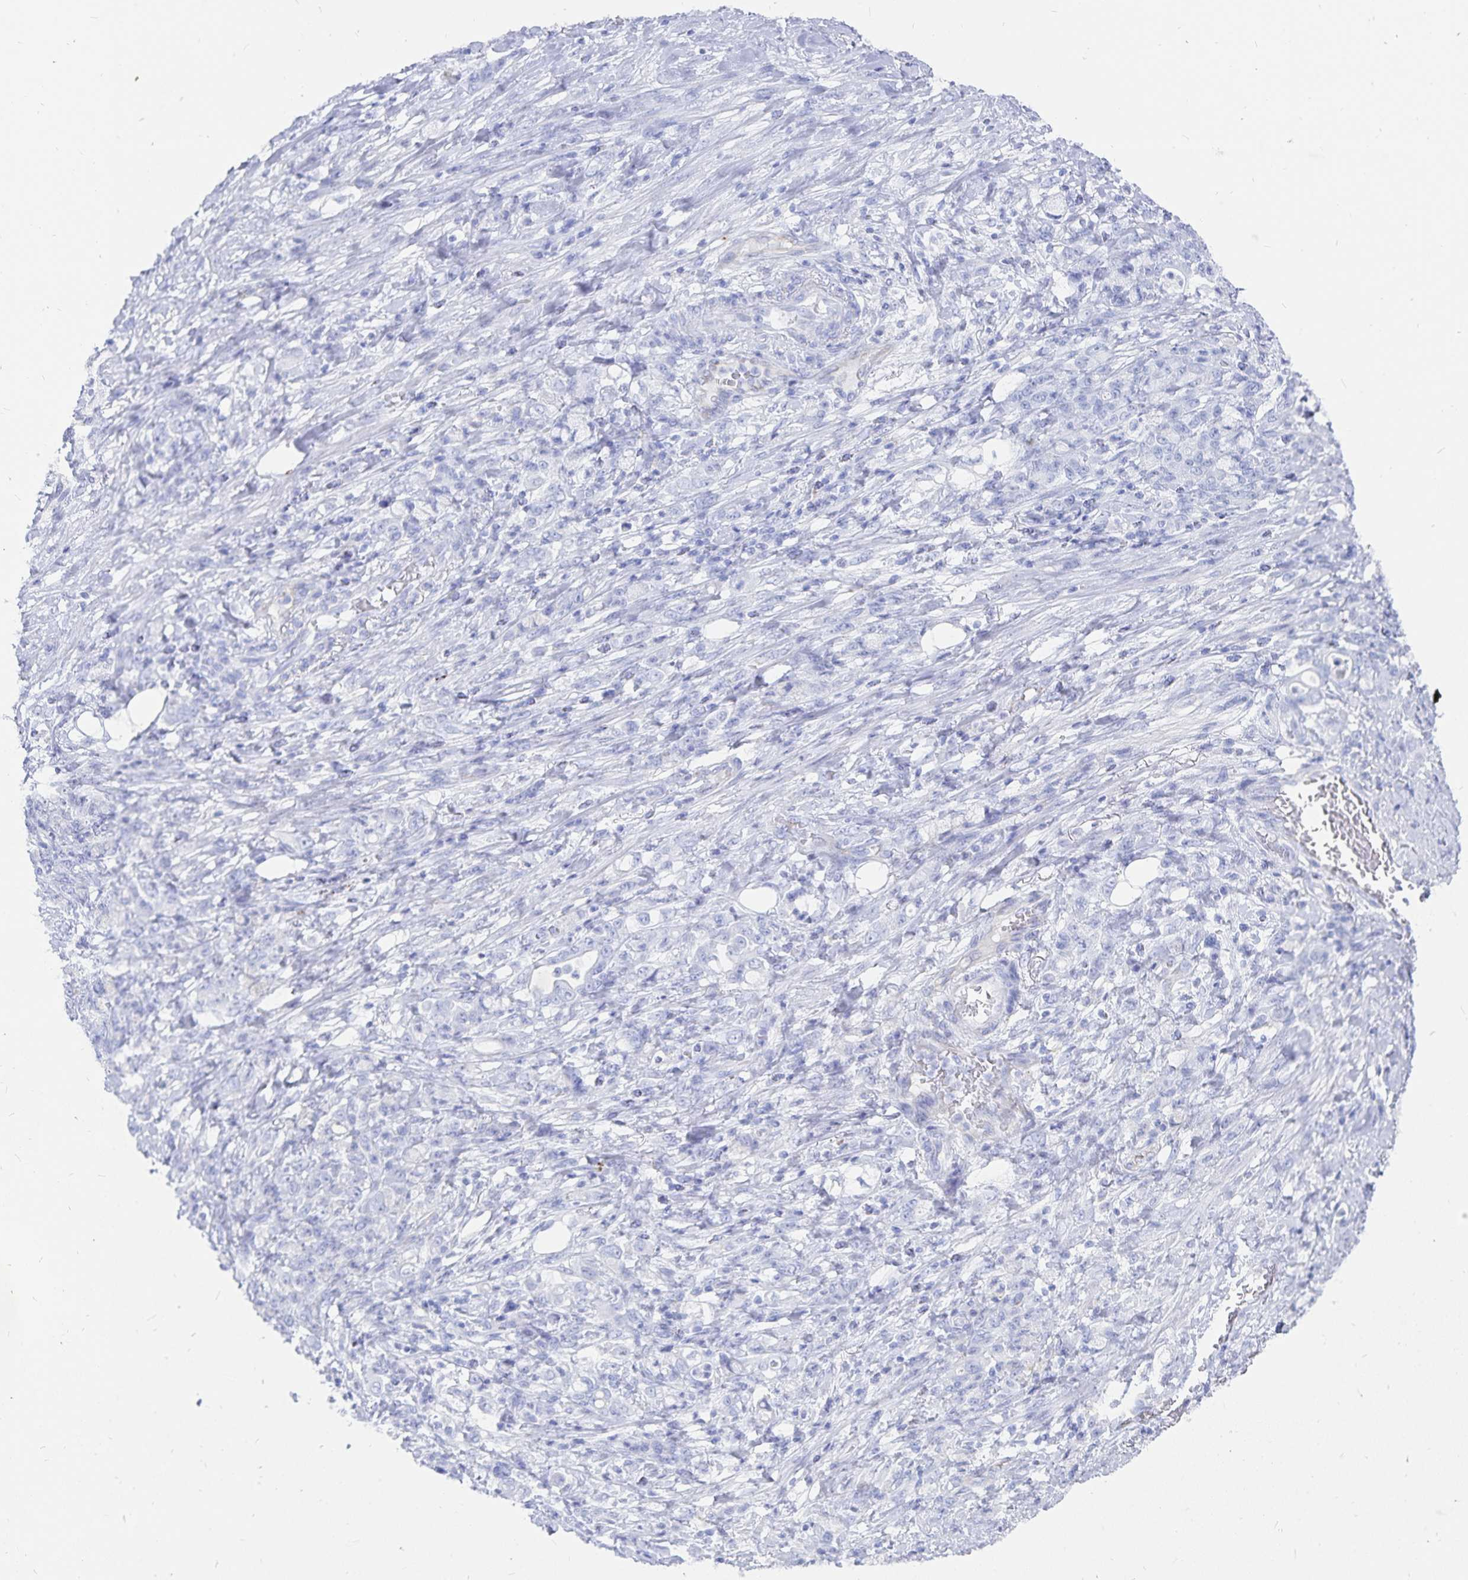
{"staining": {"intensity": "negative", "quantity": "none", "location": "none"}, "tissue": "stomach cancer", "cell_type": "Tumor cells", "image_type": "cancer", "snomed": [{"axis": "morphology", "description": "Adenocarcinoma, NOS"}, {"axis": "topography", "description": "Stomach"}], "caption": "Protein analysis of stomach cancer shows no significant positivity in tumor cells. The staining is performed using DAB brown chromogen with nuclei counter-stained in using hematoxylin.", "gene": "INSL5", "patient": {"sex": "female", "age": 79}}